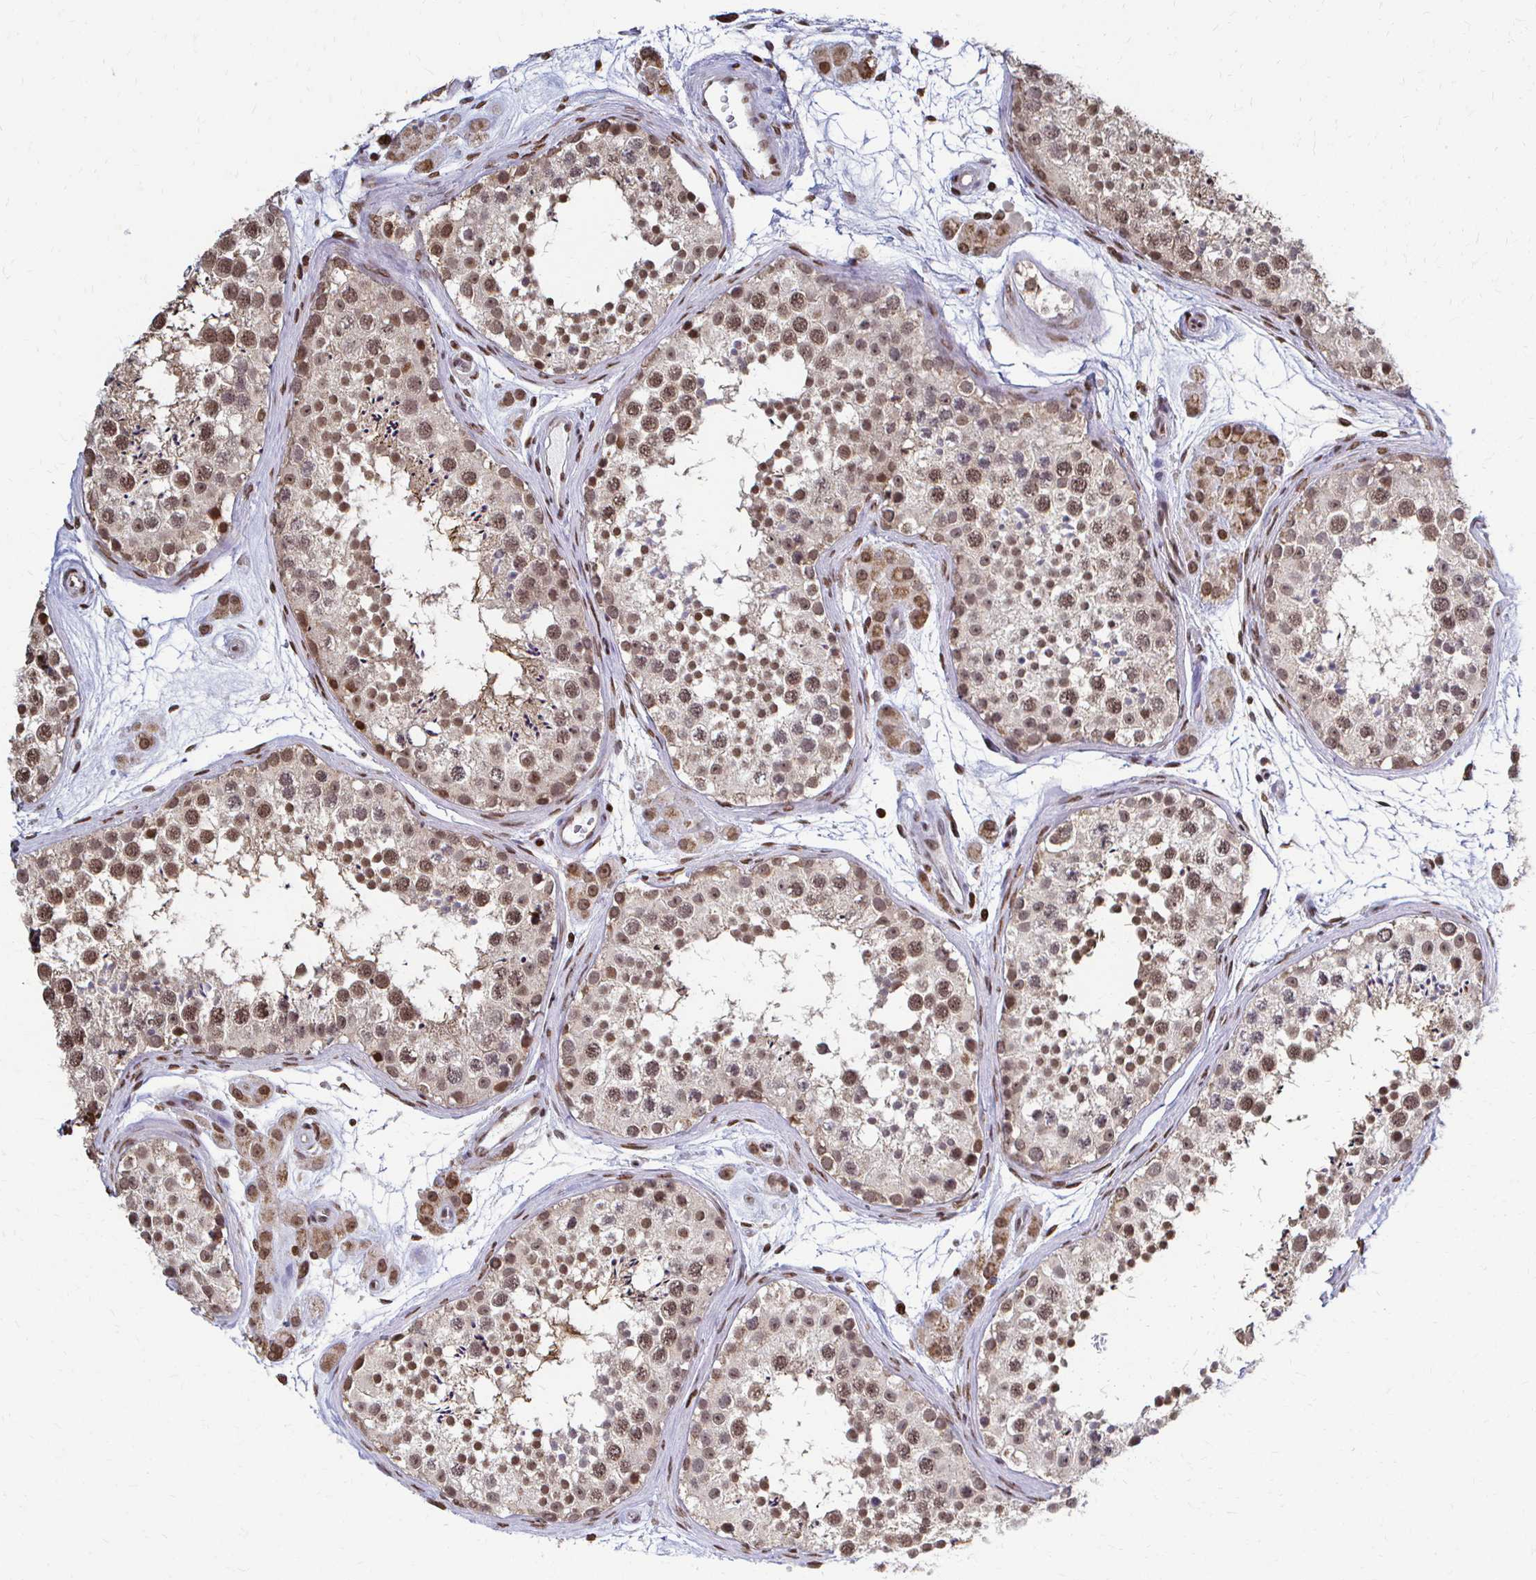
{"staining": {"intensity": "moderate", "quantity": ">75%", "location": "nuclear"}, "tissue": "testis", "cell_type": "Cells in seminiferous ducts", "image_type": "normal", "snomed": [{"axis": "morphology", "description": "Normal tissue, NOS"}, {"axis": "topography", "description": "Testis"}], "caption": "Approximately >75% of cells in seminiferous ducts in unremarkable human testis demonstrate moderate nuclear protein positivity as visualized by brown immunohistochemical staining.", "gene": "HOXA9", "patient": {"sex": "male", "age": 41}}